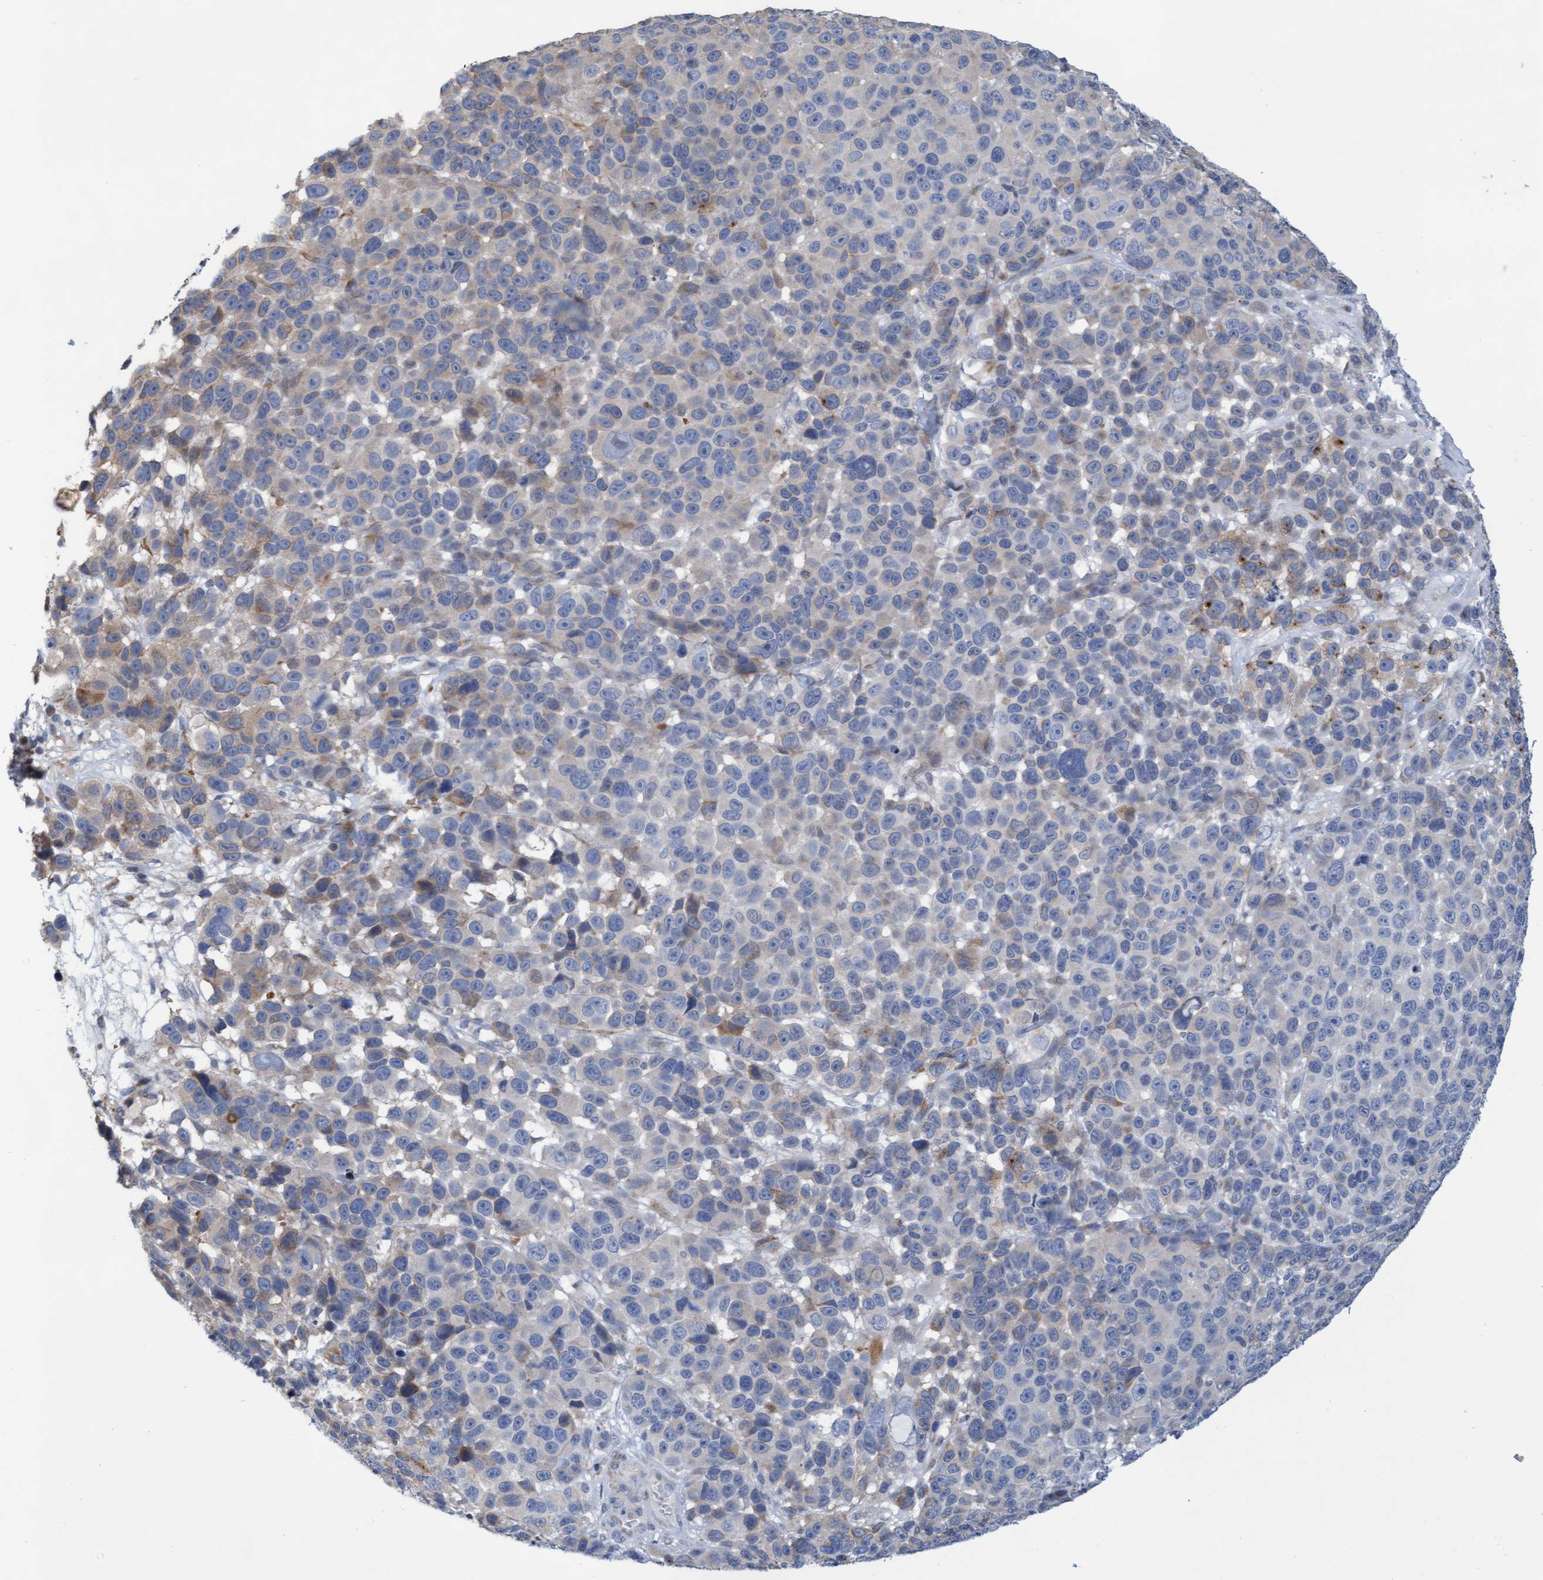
{"staining": {"intensity": "moderate", "quantity": "<25%", "location": "cytoplasmic/membranous"}, "tissue": "melanoma", "cell_type": "Tumor cells", "image_type": "cancer", "snomed": [{"axis": "morphology", "description": "Malignant melanoma, NOS"}, {"axis": "topography", "description": "Skin"}], "caption": "A brown stain highlights moderate cytoplasmic/membranous positivity of a protein in human melanoma tumor cells.", "gene": "SLC28A3", "patient": {"sex": "male", "age": 53}}